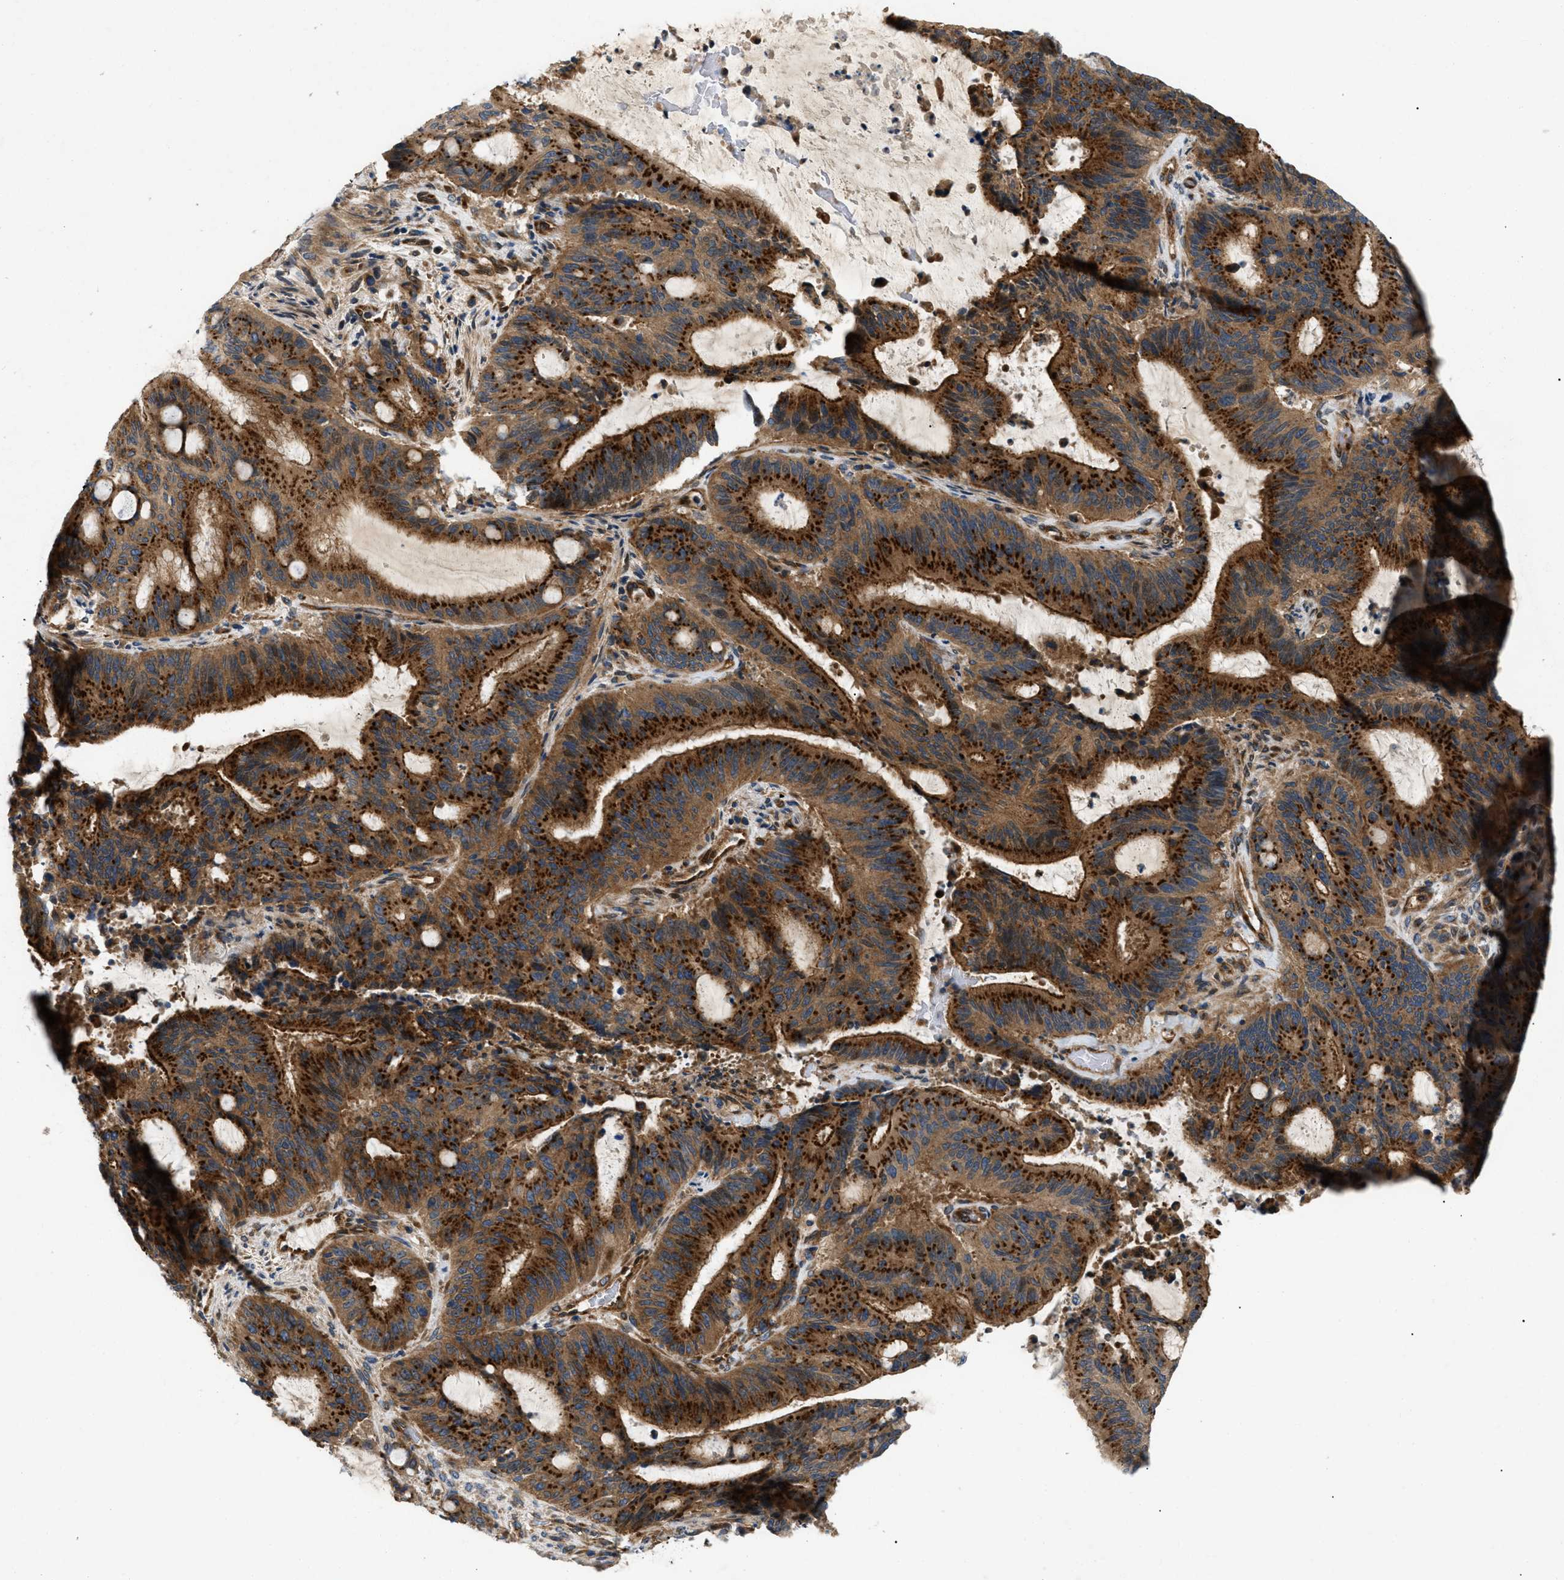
{"staining": {"intensity": "strong", "quantity": ">75%", "location": "cytoplasmic/membranous"}, "tissue": "liver cancer", "cell_type": "Tumor cells", "image_type": "cancer", "snomed": [{"axis": "morphology", "description": "Normal tissue, NOS"}, {"axis": "morphology", "description": "Cholangiocarcinoma"}, {"axis": "topography", "description": "Liver"}, {"axis": "topography", "description": "Peripheral nerve tissue"}], "caption": "Human liver cancer (cholangiocarcinoma) stained with a protein marker exhibits strong staining in tumor cells.", "gene": "LYSMD3", "patient": {"sex": "female", "age": 73}}